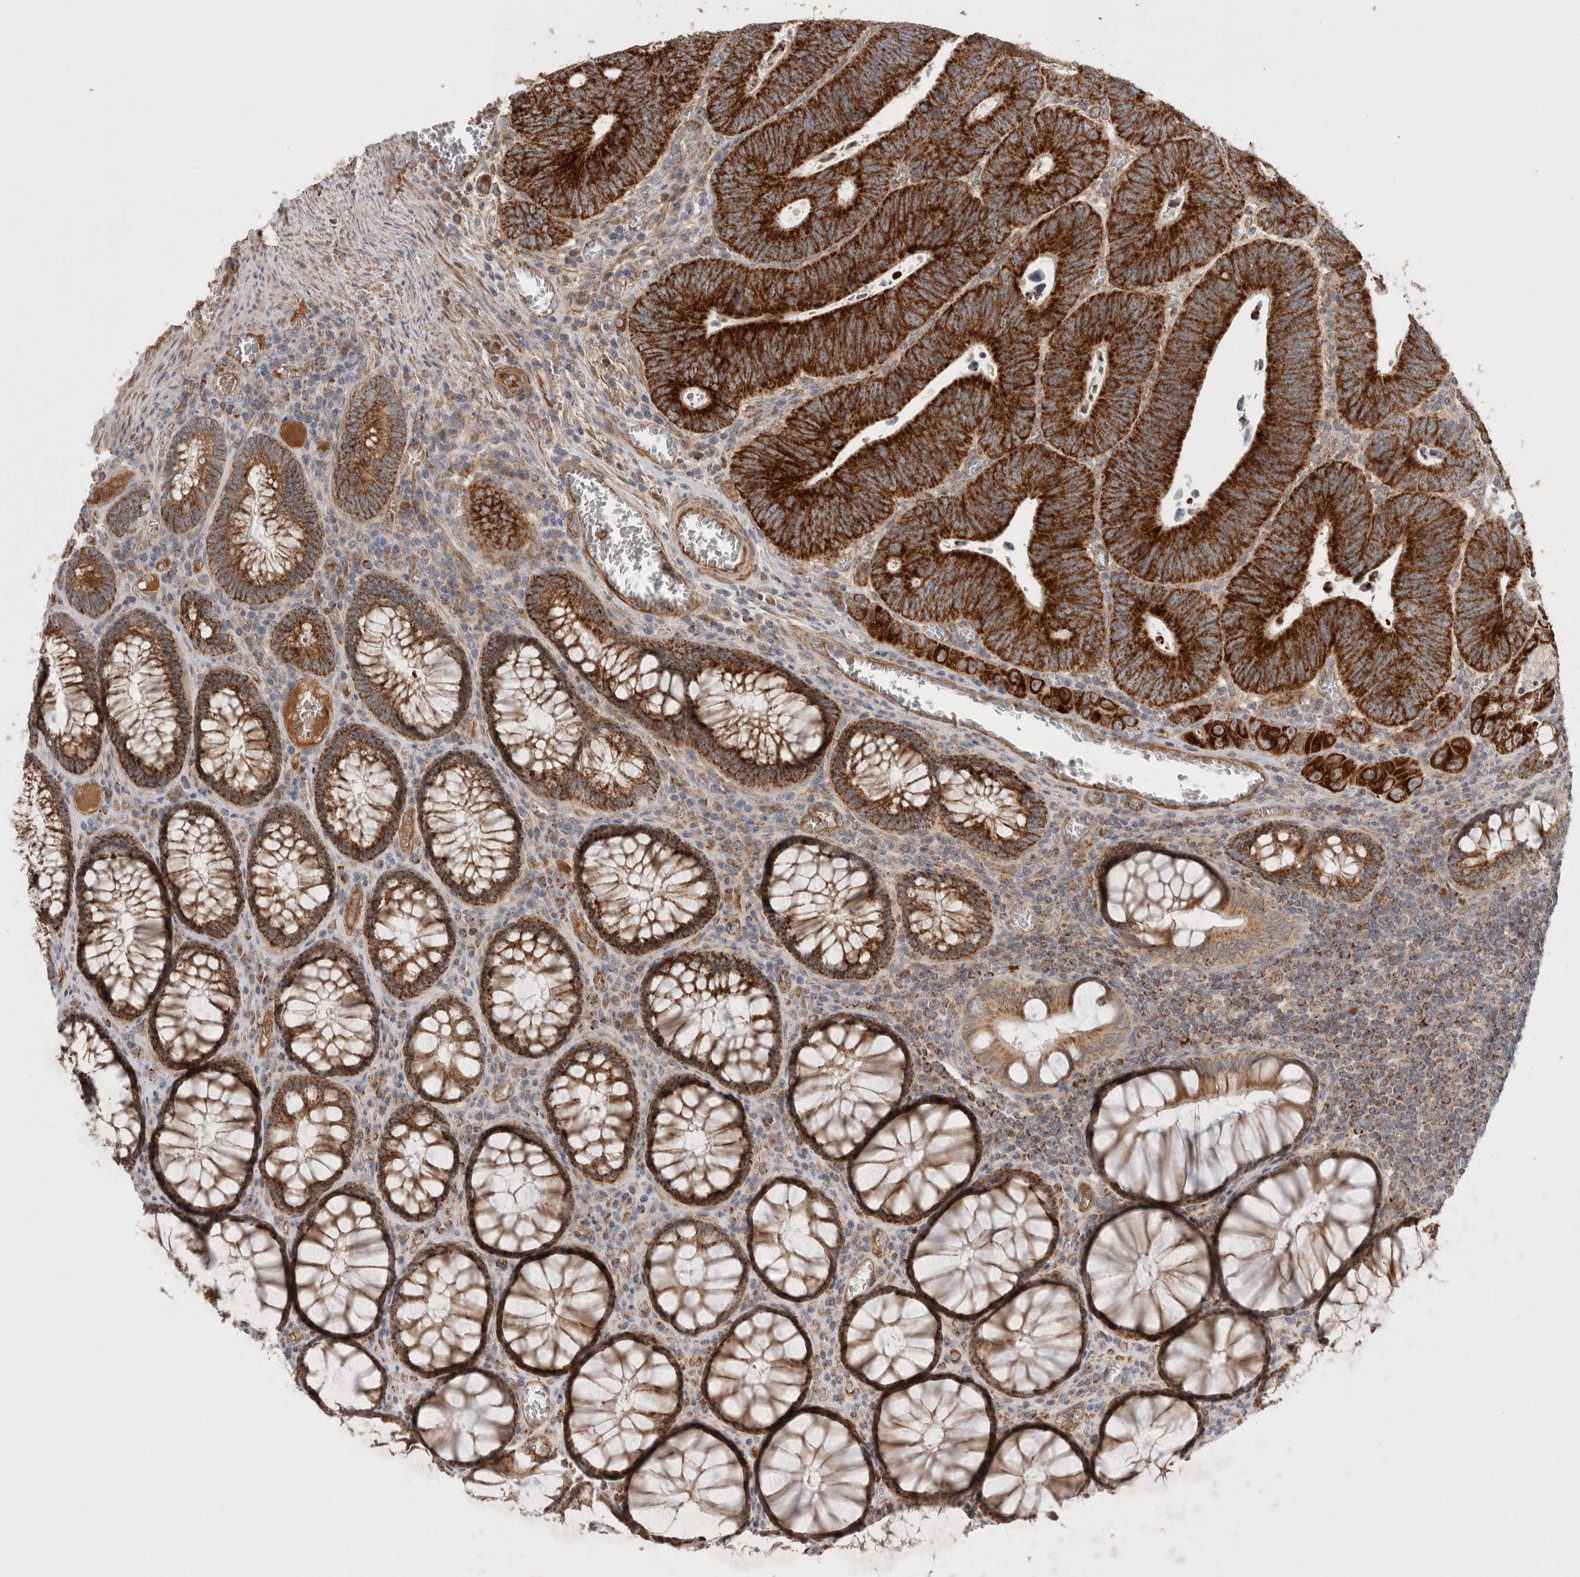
{"staining": {"intensity": "strong", "quantity": ">75%", "location": "cytoplasmic/membranous"}, "tissue": "colorectal cancer", "cell_type": "Tumor cells", "image_type": "cancer", "snomed": [{"axis": "morphology", "description": "Inflammation, NOS"}, {"axis": "morphology", "description": "Adenocarcinoma, NOS"}, {"axis": "topography", "description": "Colon"}], "caption": "Colorectal cancer (adenocarcinoma) stained with a brown dye shows strong cytoplasmic/membranous positive staining in approximately >75% of tumor cells.", "gene": "MRPS28", "patient": {"sex": "male", "age": 72}}